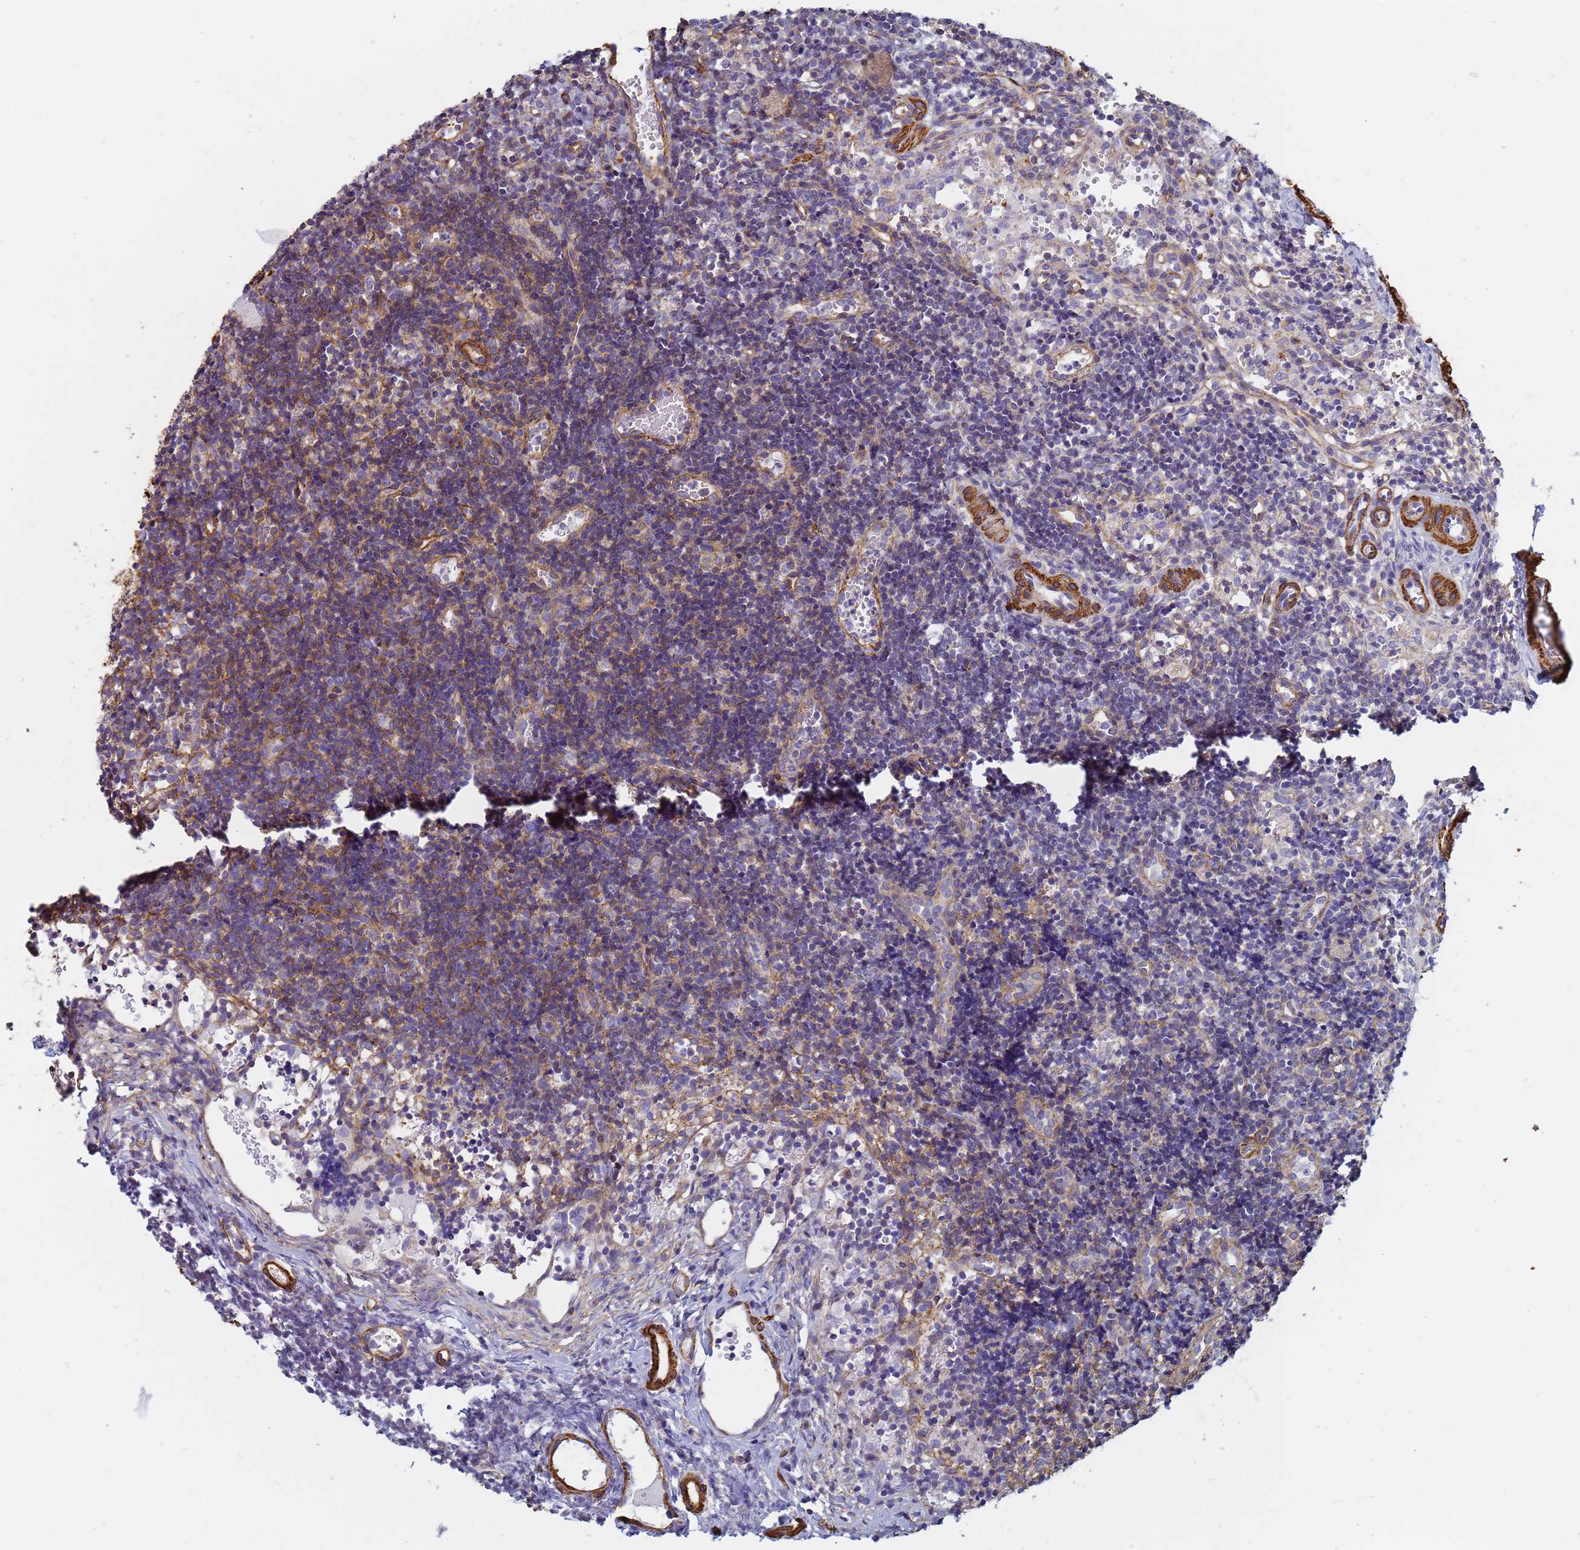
{"staining": {"intensity": "moderate", "quantity": "25%-75%", "location": "cytoplasmic/membranous"}, "tissue": "lymph node", "cell_type": "Germinal center cells", "image_type": "normal", "snomed": [{"axis": "morphology", "description": "Normal tissue, NOS"}, {"axis": "topography", "description": "Lymph node"}], "caption": "Lymph node stained with DAB (3,3'-diaminobenzidine) immunohistochemistry (IHC) reveals medium levels of moderate cytoplasmic/membranous positivity in about 25%-75% of germinal center cells. (Stains: DAB (3,3'-diaminobenzidine) in brown, nuclei in blue, Microscopy: brightfield microscopy at high magnification).", "gene": "TPM1", "patient": {"sex": "female", "age": 37}}